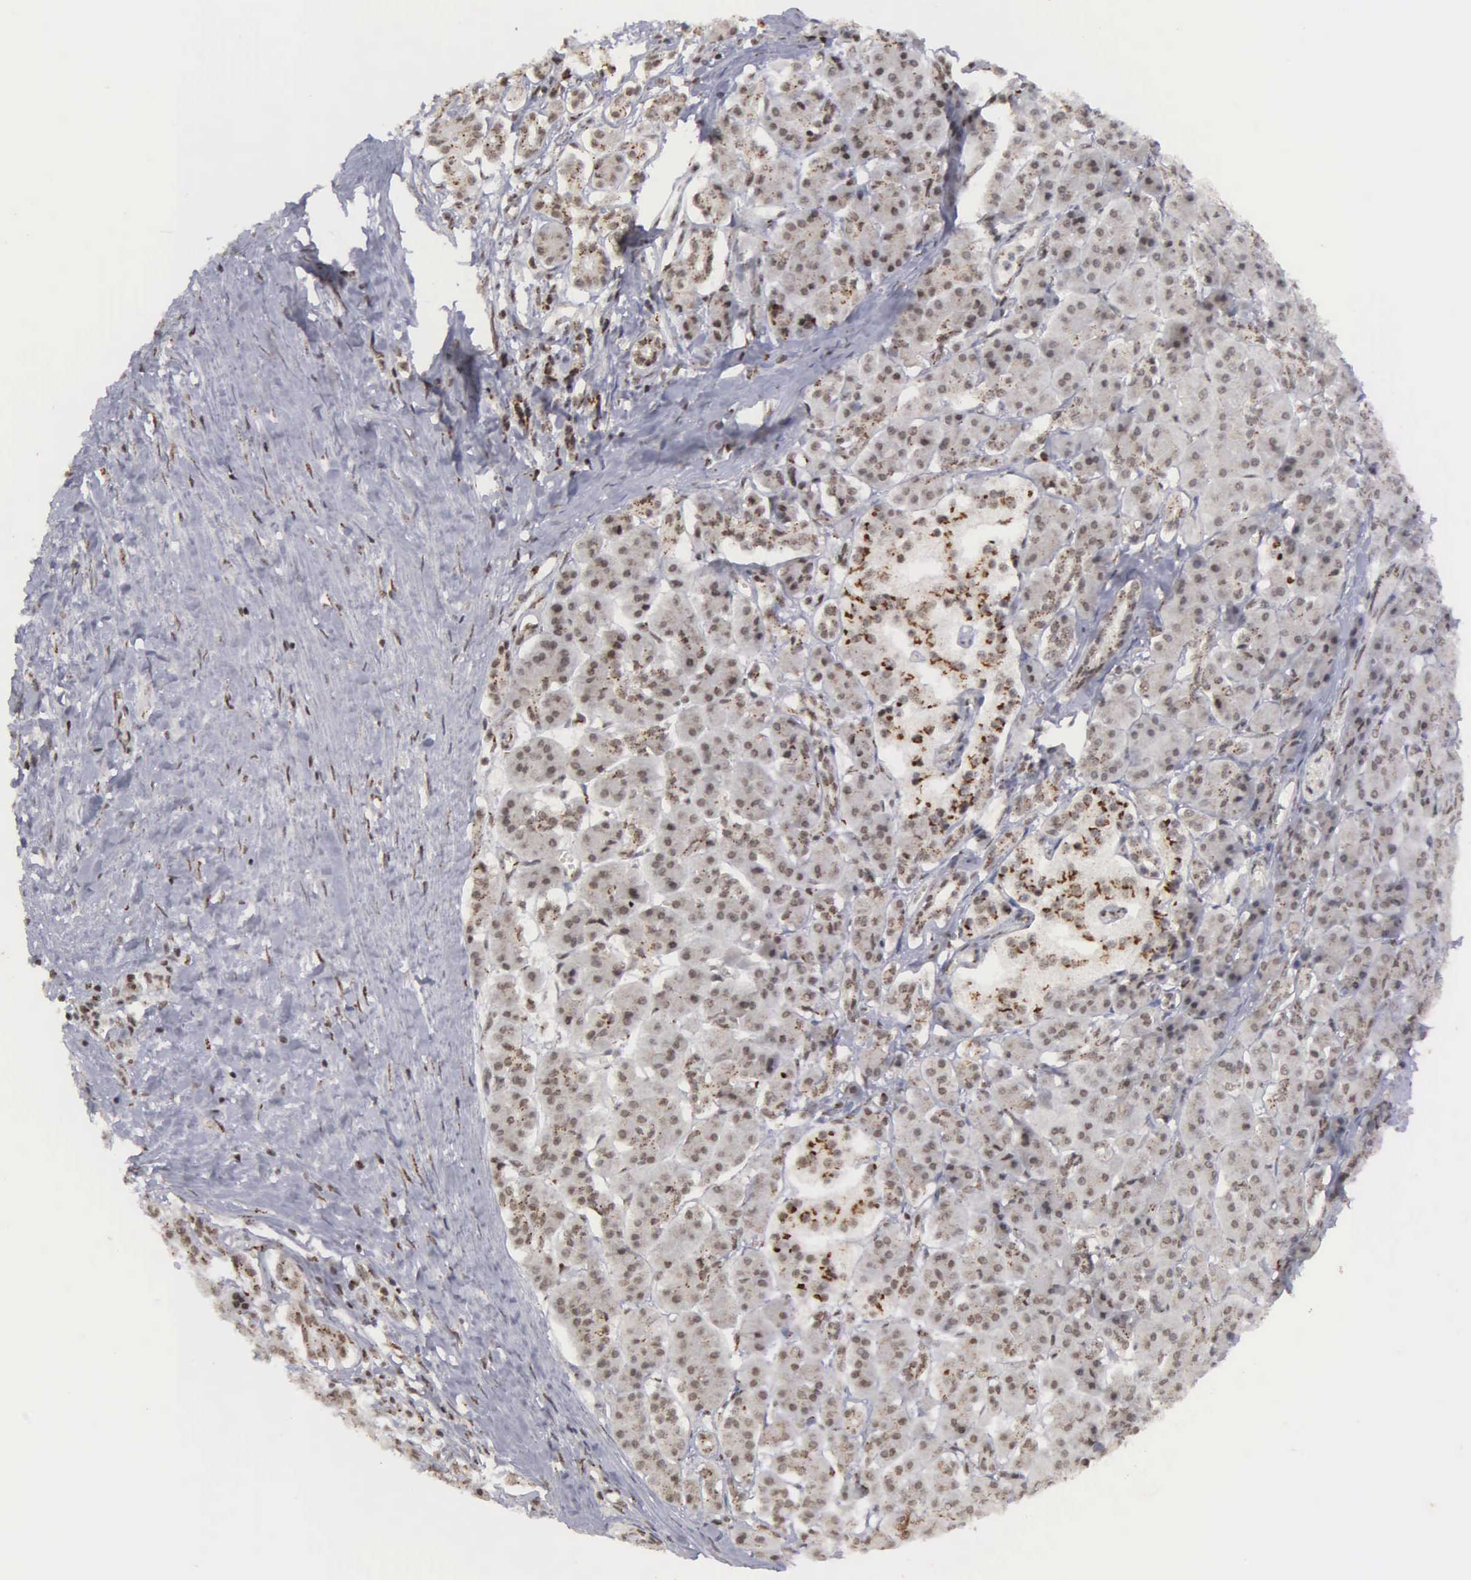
{"staining": {"intensity": "moderate", "quantity": "25%-75%", "location": "cytoplasmic/membranous,nuclear"}, "tissue": "pancreatic cancer", "cell_type": "Tumor cells", "image_type": "cancer", "snomed": [{"axis": "morphology", "description": "Adenocarcinoma, NOS"}, {"axis": "topography", "description": "Pancreas"}], "caption": "Pancreatic cancer stained for a protein (brown) shows moderate cytoplasmic/membranous and nuclear positive staining in approximately 25%-75% of tumor cells.", "gene": "GTF2A1", "patient": {"sex": "male", "age": 59}}